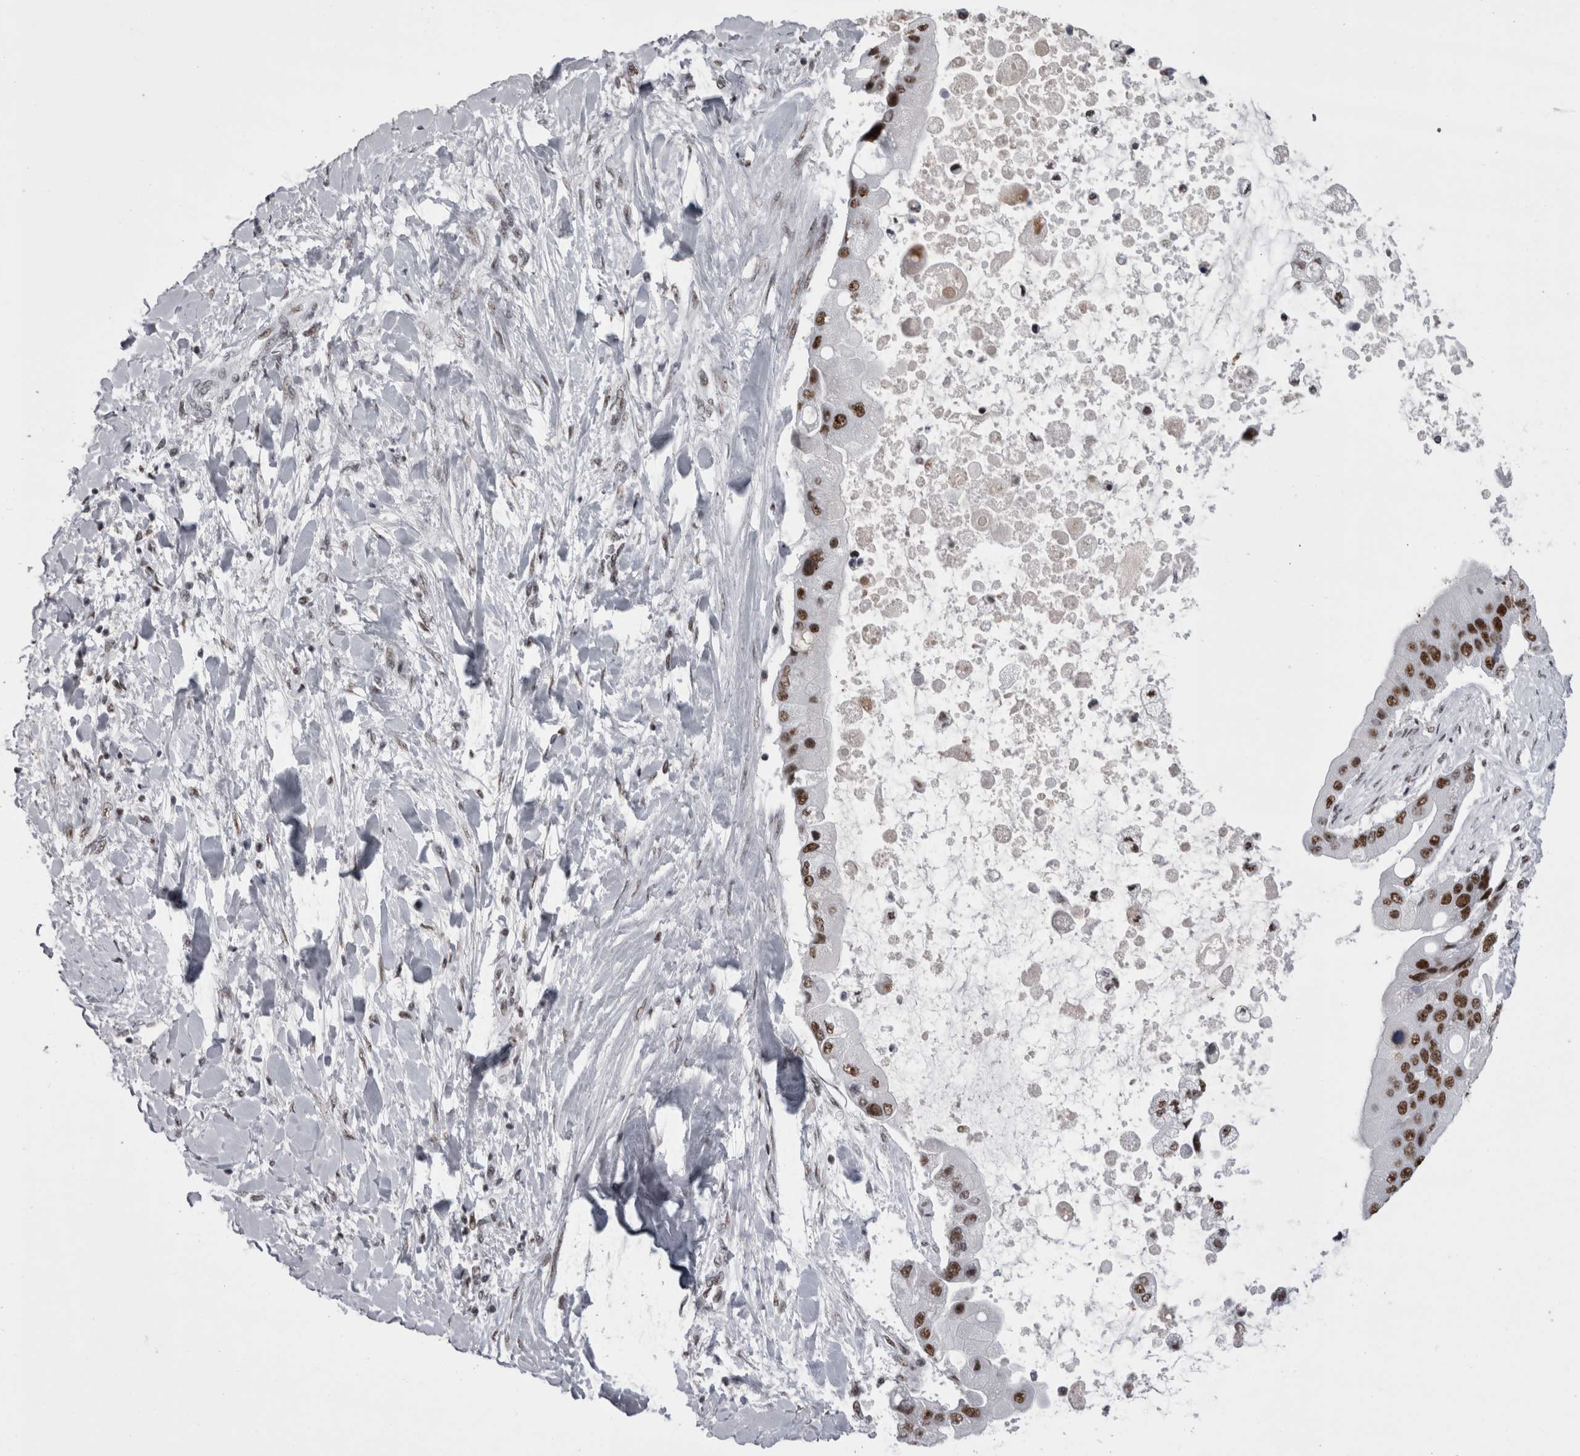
{"staining": {"intensity": "moderate", "quantity": ">75%", "location": "nuclear"}, "tissue": "liver cancer", "cell_type": "Tumor cells", "image_type": "cancer", "snomed": [{"axis": "morphology", "description": "Cholangiocarcinoma"}, {"axis": "topography", "description": "Liver"}], "caption": "Liver cholangiocarcinoma stained with a protein marker displays moderate staining in tumor cells.", "gene": "SNRNP40", "patient": {"sex": "male", "age": 50}}